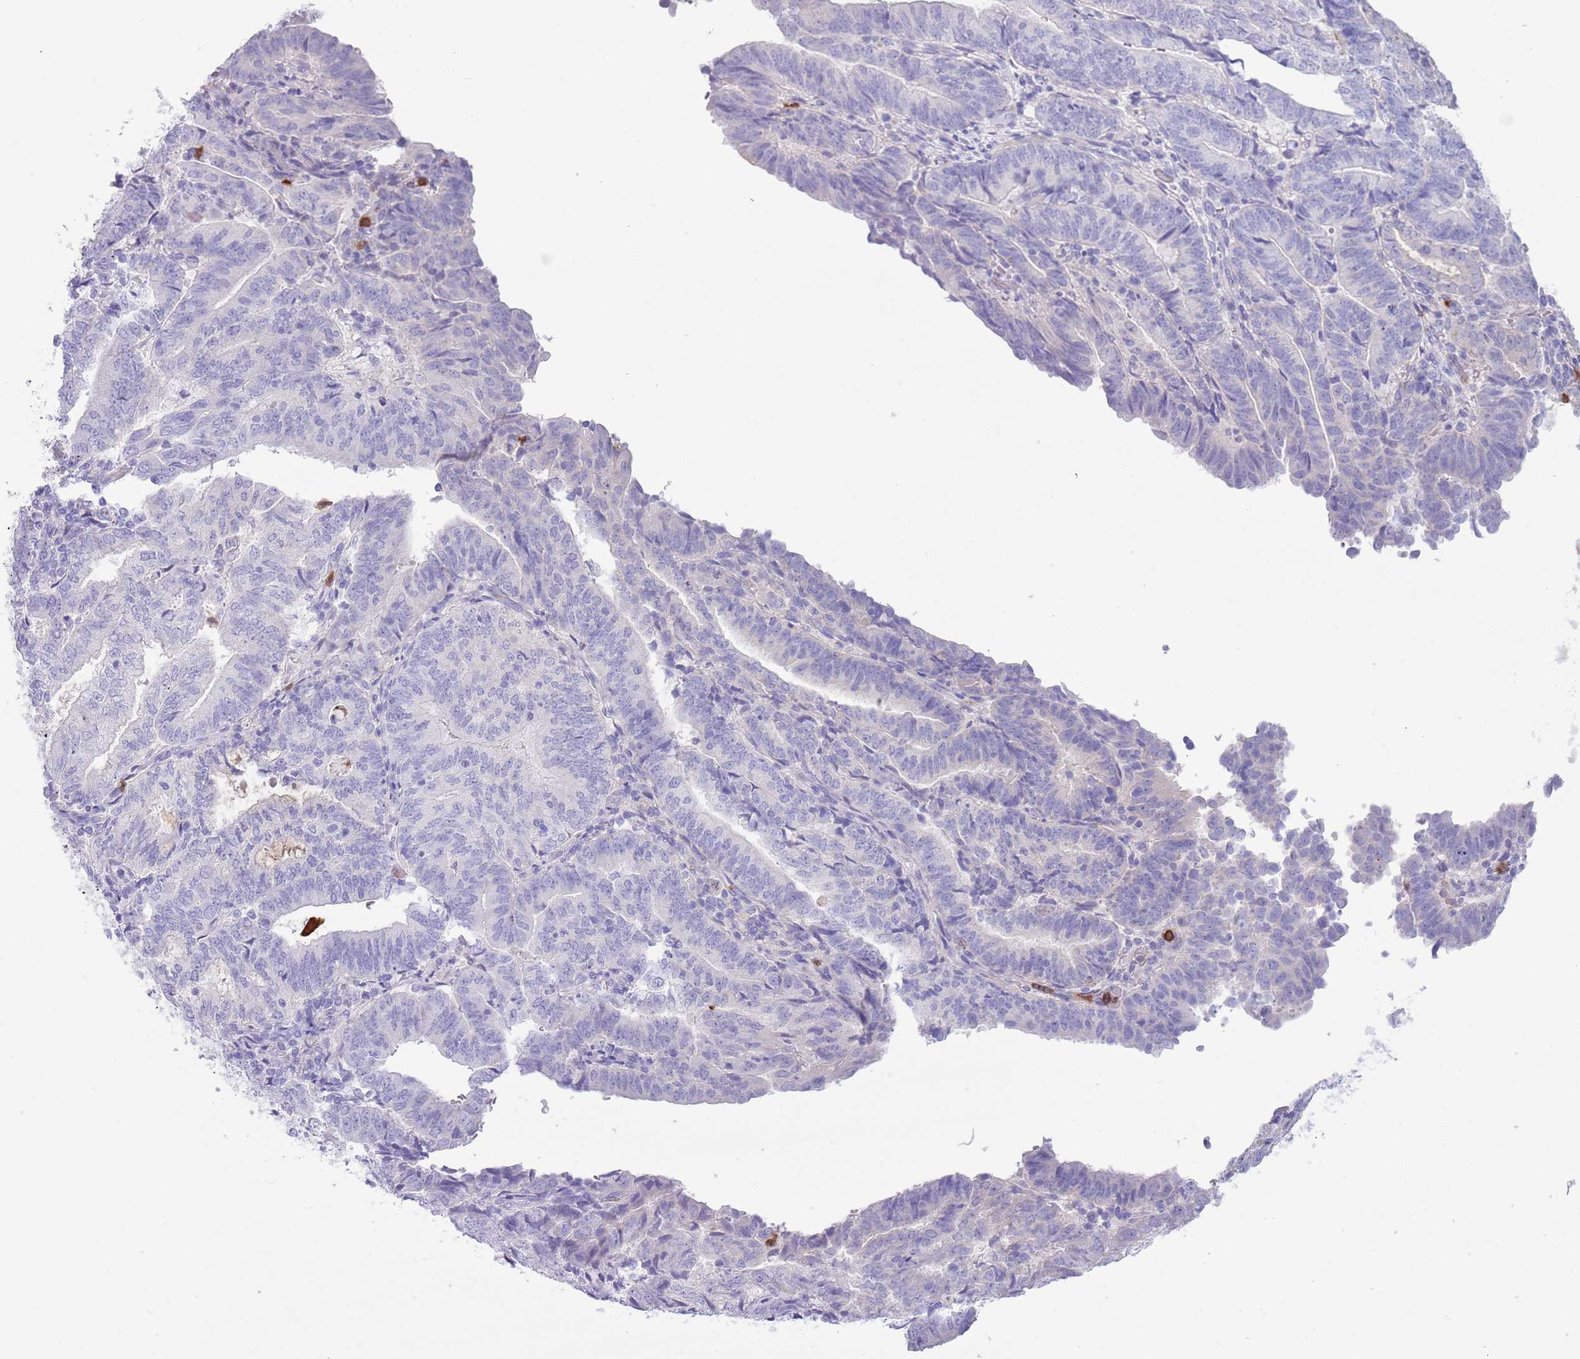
{"staining": {"intensity": "negative", "quantity": "none", "location": "none"}, "tissue": "endometrial cancer", "cell_type": "Tumor cells", "image_type": "cancer", "snomed": [{"axis": "morphology", "description": "Adenocarcinoma, NOS"}, {"axis": "topography", "description": "Endometrium"}], "caption": "DAB immunohistochemical staining of endometrial cancer (adenocarcinoma) exhibits no significant staining in tumor cells. (Brightfield microscopy of DAB (3,3'-diaminobenzidine) immunohistochemistry (IHC) at high magnification).", "gene": "OR6M1", "patient": {"sex": "female", "age": 70}}